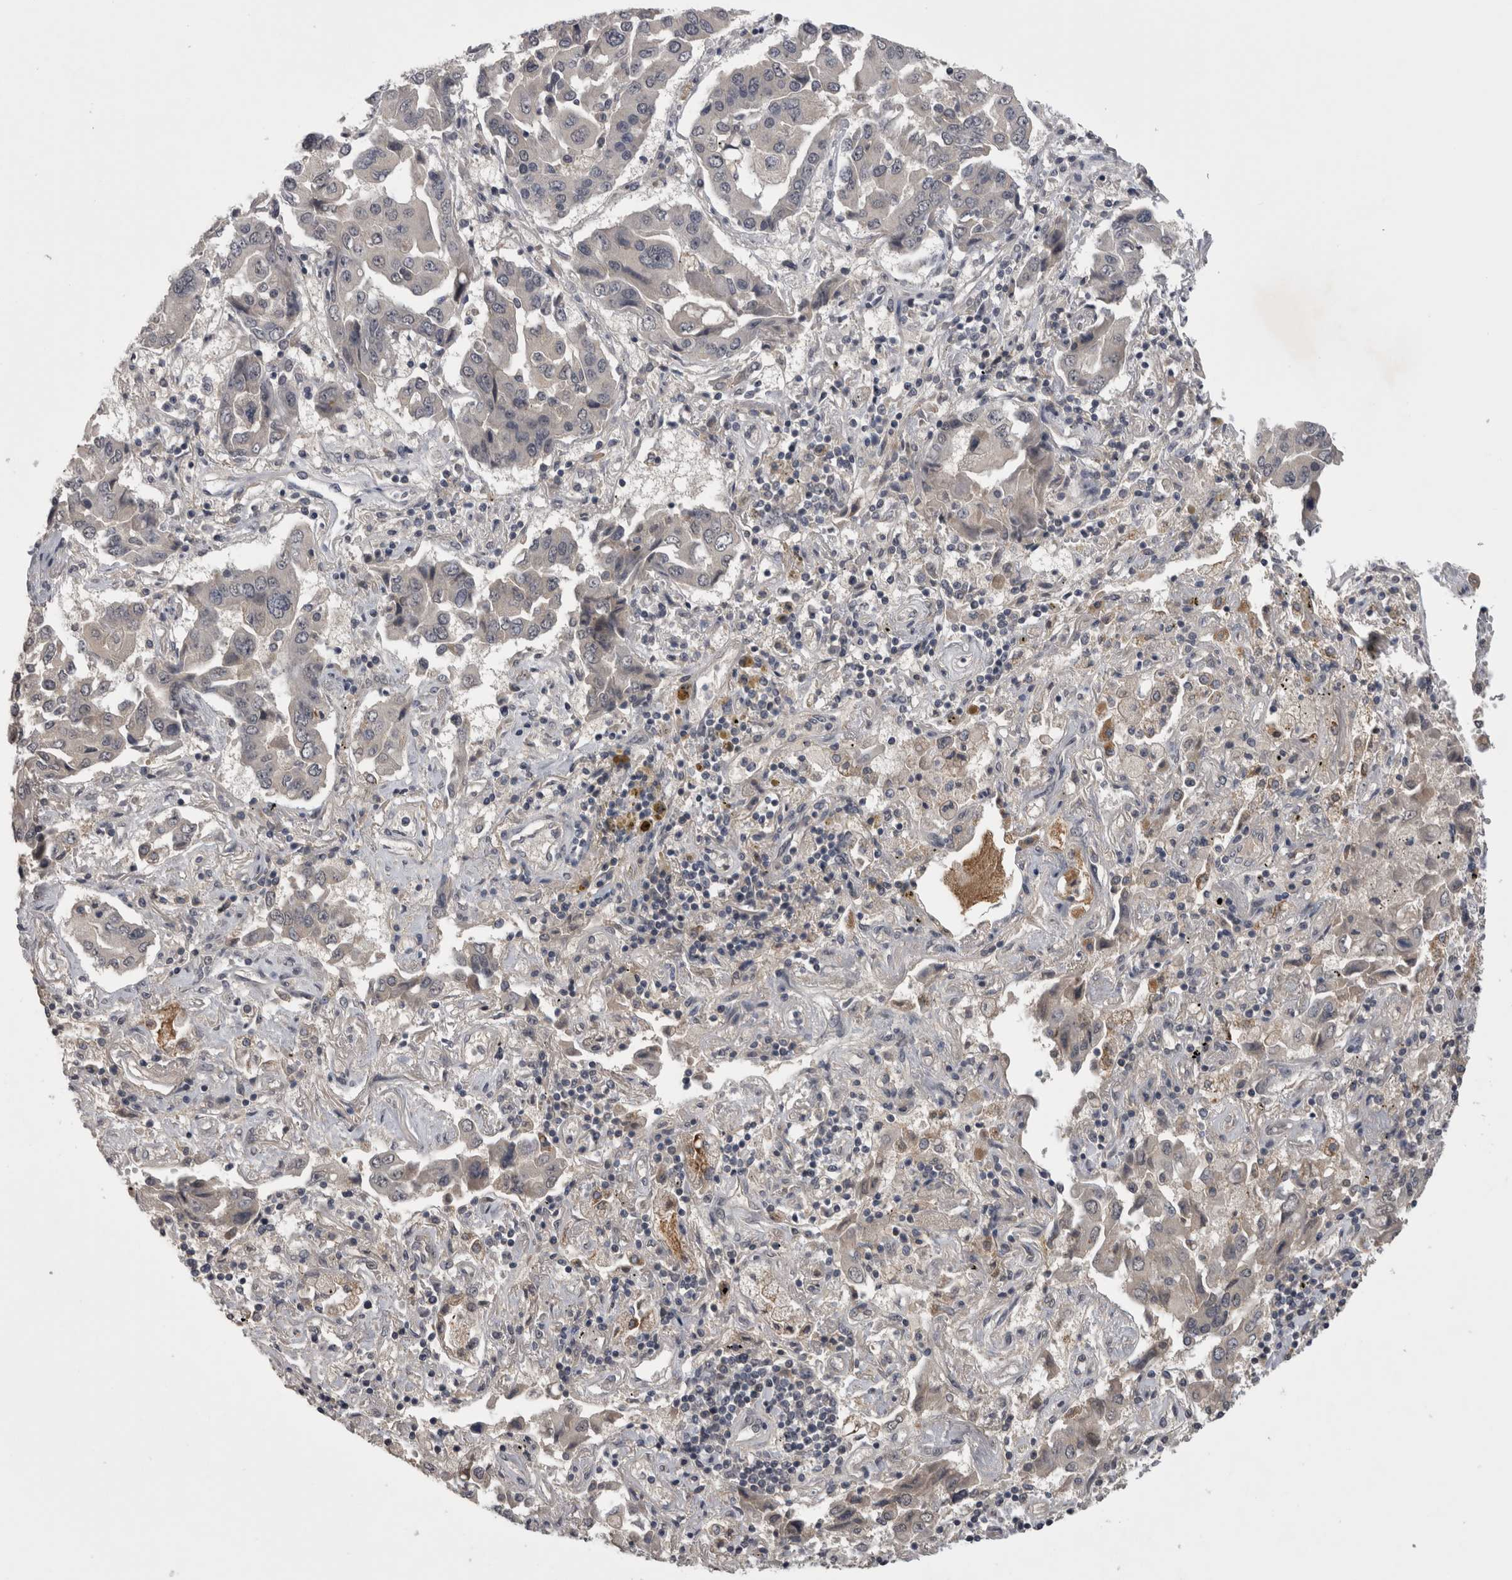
{"staining": {"intensity": "negative", "quantity": "none", "location": "none"}, "tissue": "lung cancer", "cell_type": "Tumor cells", "image_type": "cancer", "snomed": [{"axis": "morphology", "description": "Adenocarcinoma, NOS"}, {"axis": "topography", "description": "Lung"}], "caption": "IHC micrograph of lung cancer (adenocarcinoma) stained for a protein (brown), which shows no staining in tumor cells.", "gene": "ZNF114", "patient": {"sex": "female", "age": 65}}